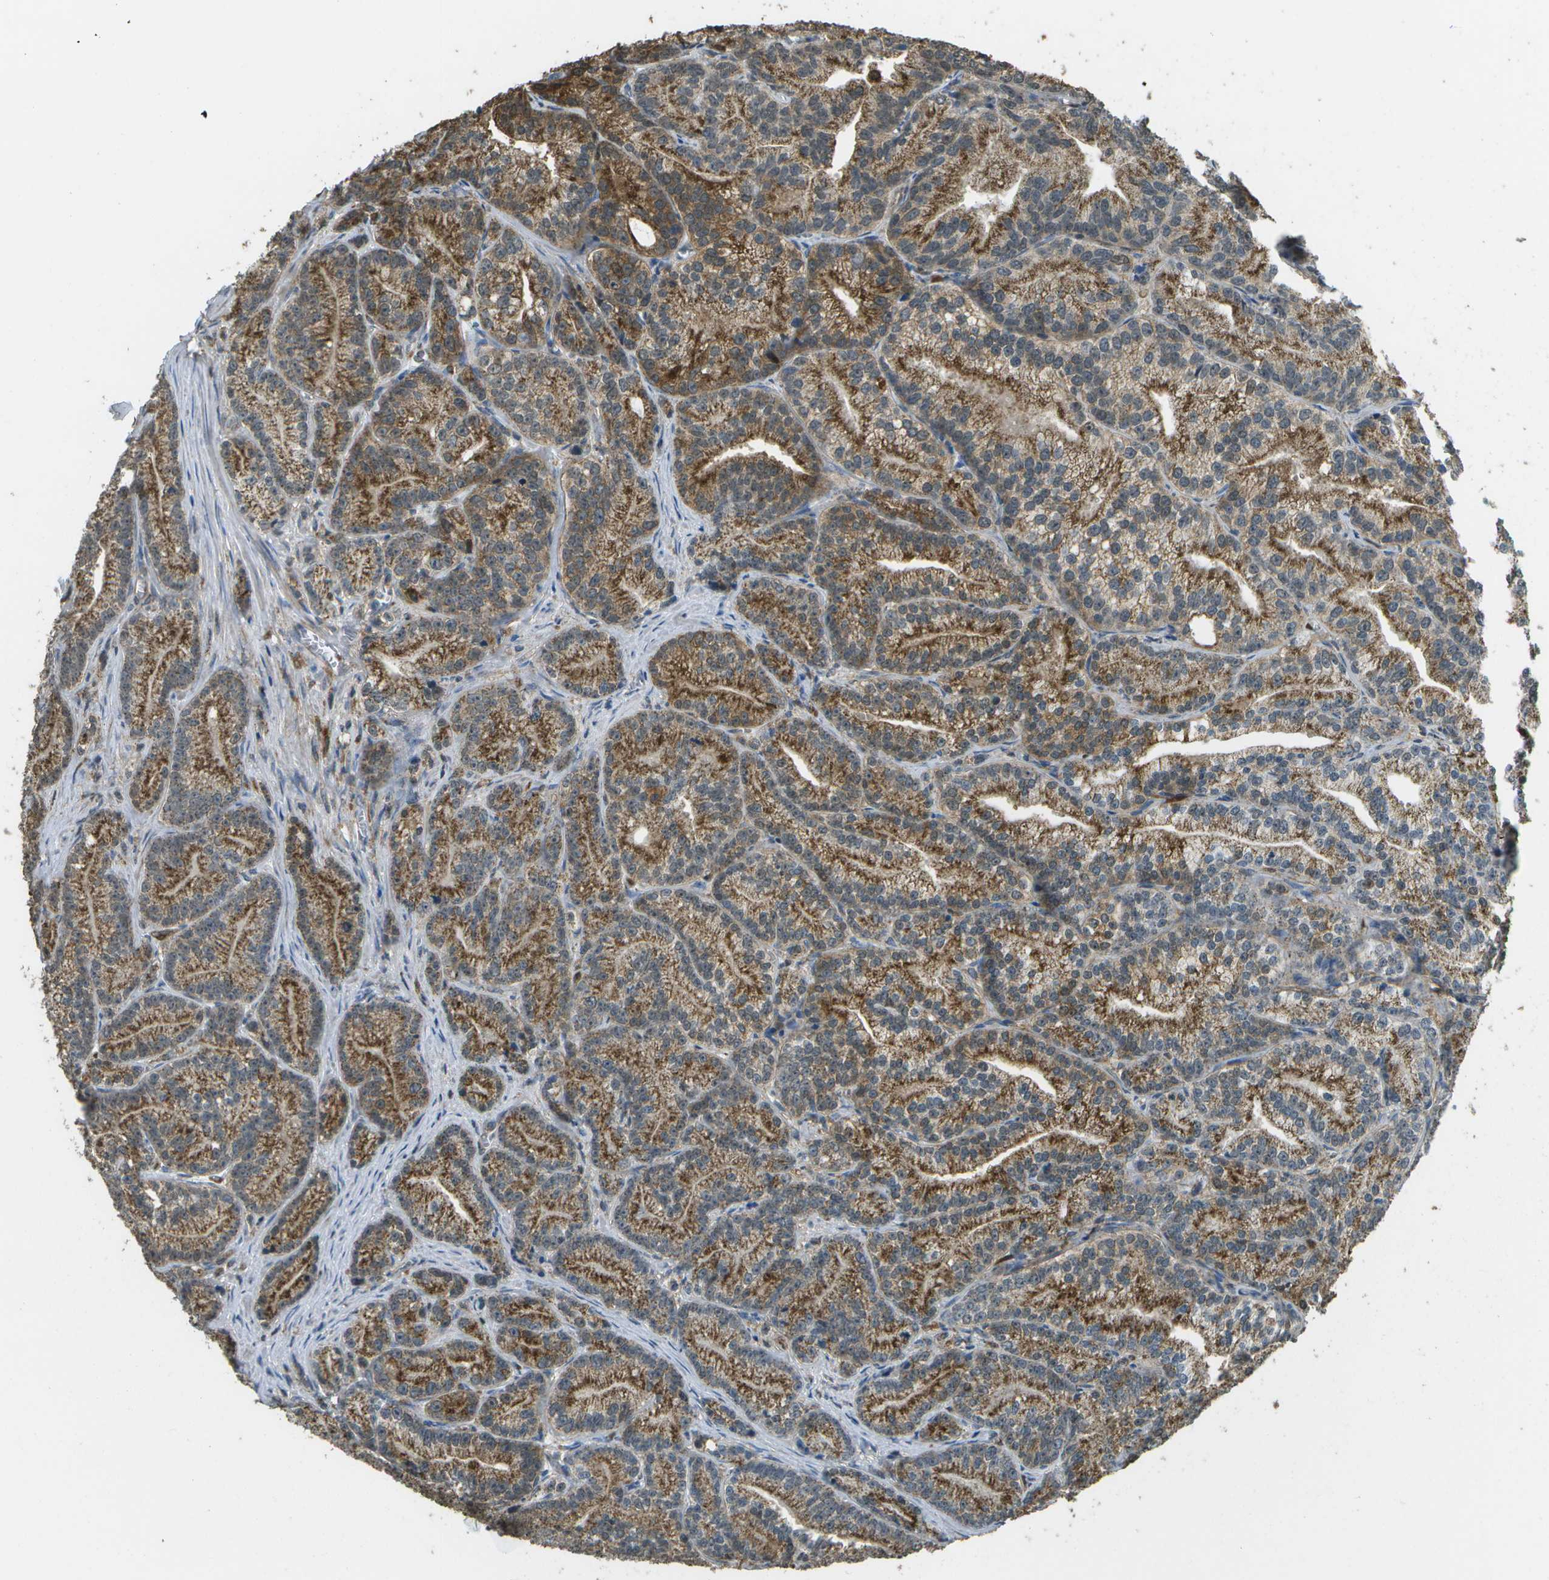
{"staining": {"intensity": "moderate", "quantity": ">75%", "location": "cytoplasmic/membranous"}, "tissue": "prostate cancer", "cell_type": "Tumor cells", "image_type": "cancer", "snomed": [{"axis": "morphology", "description": "Adenocarcinoma, Low grade"}, {"axis": "topography", "description": "Prostate"}], "caption": "Protein staining of prostate cancer (adenocarcinoma (low-grade)) tissue reveals moderate cytoplasmic/membranous positivity in approximately >75% of tumor cells.", "gene": "CACHD1", "patient": {"sex": "male", "age": 89}}